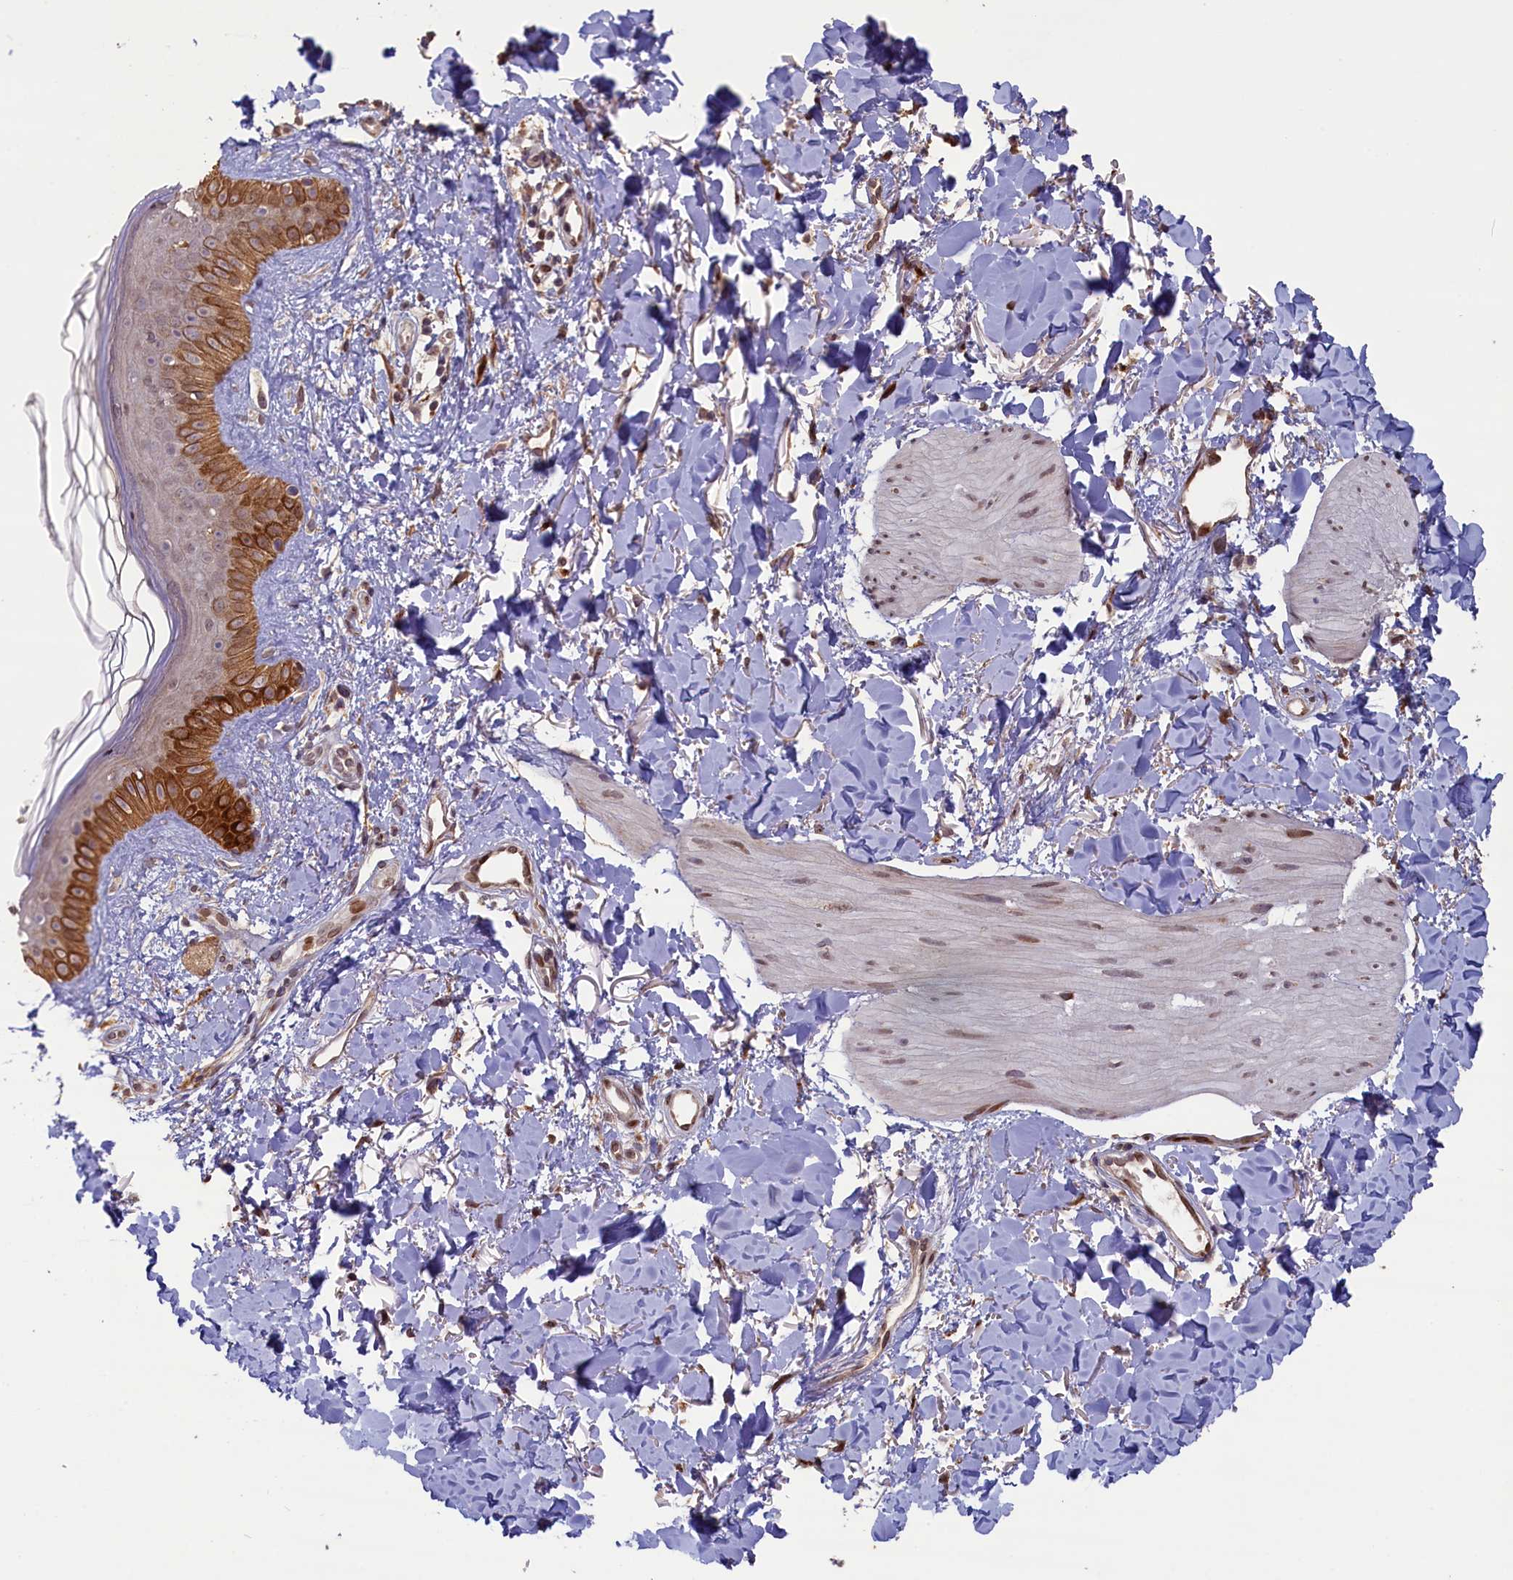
{"staining": {"intensity": "moderate", "quantity": ">75%", "location": "cytoplasmic/membranous"}, "tissue": "skin", "cell_type": "Fibroblasts", "image_type": "normal", "snomed": [{"axis": "morphology", "description": "Normal tissue, NOS"}, {"axis": "topography", "description": "Skin"}], "caption": "Approximately >75% of fibroblasts in unremarkable human skin show moderate cytoplasmic/membranous protein positivity as visualized by brown immunohistochemical staining.", "gene": "SLC38A7", "patient": {"sex": "female", "age": 58}}